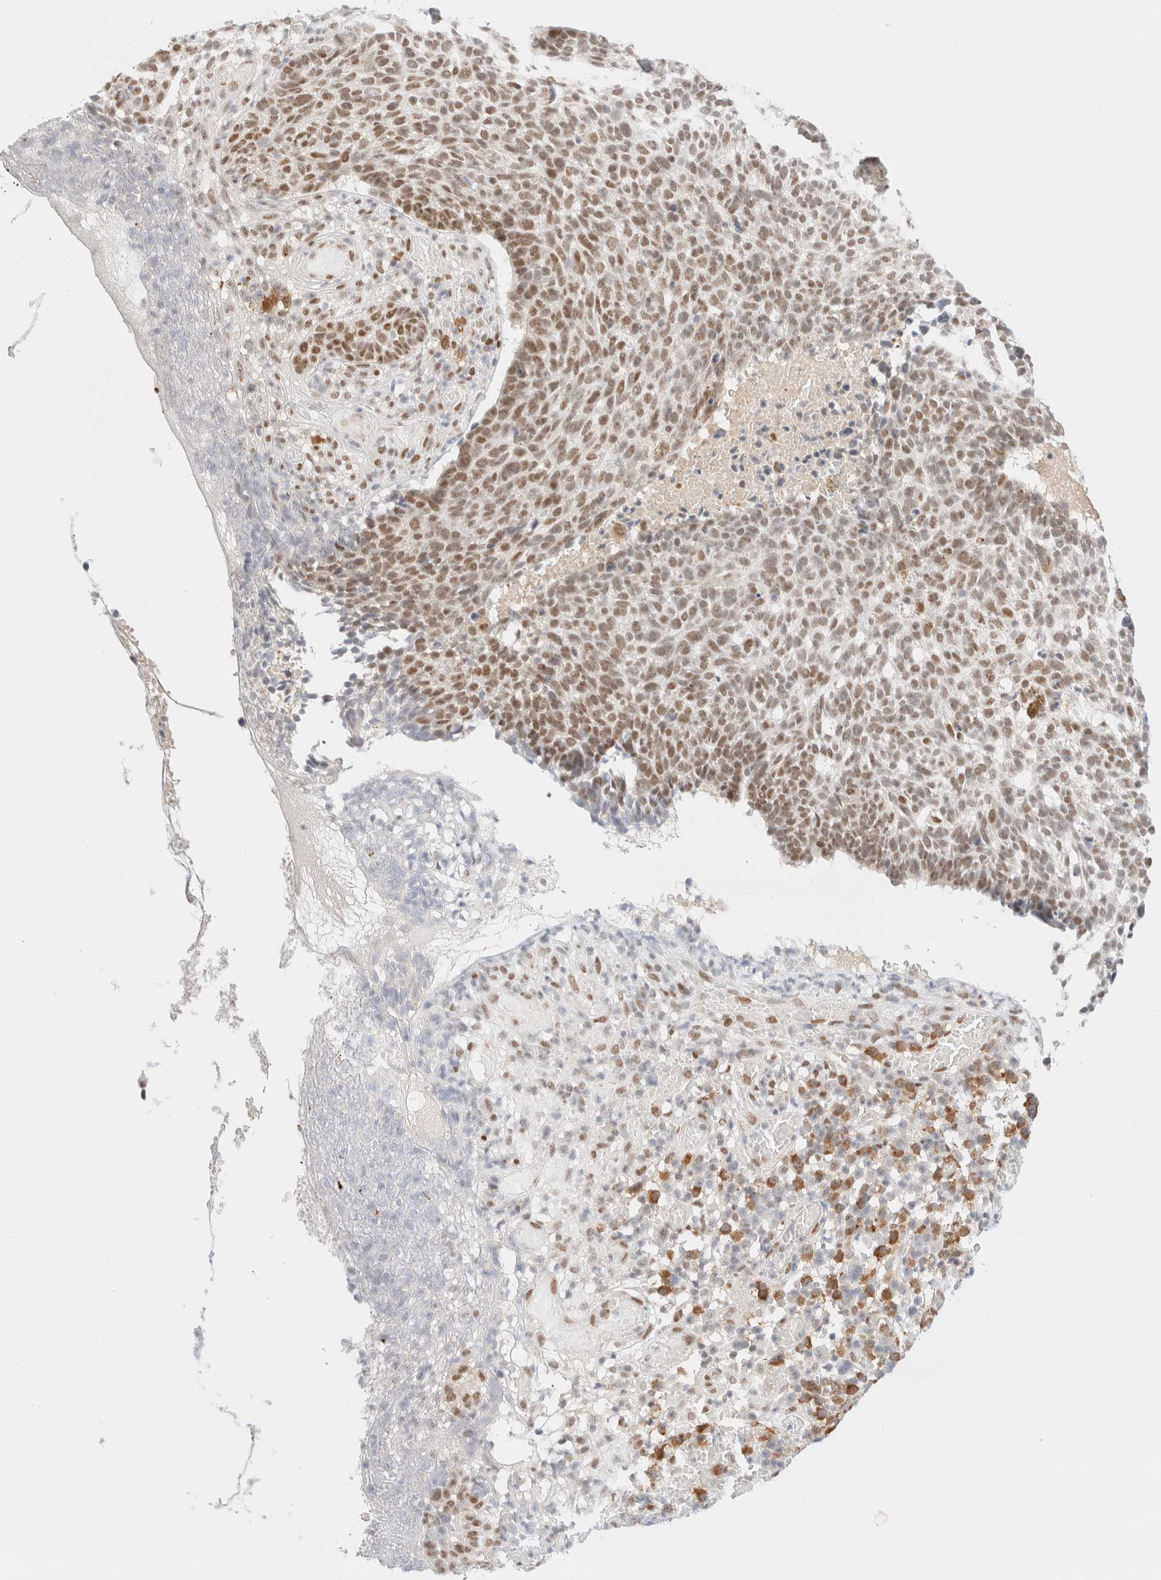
{"staining": {"intensity": "moderate", "quantity": ">75%", "location": "nuclear"}, "tissue": "skin cancer", "cell_type": "Tumor cells", "image_type": "cancer", "snomed": [{"axis": "morphology", "description": "Basal cell carcinoma"}, {"axis": "topography", "description": "Skin"}], "caption": "Immunohistochemistry (IHC) of skin cancer exhibits medium levels of moderate nuclear expression in about >75% of tumor cells.", "gene": "CIC", "patient": {"sex": "male", "age": 85}}